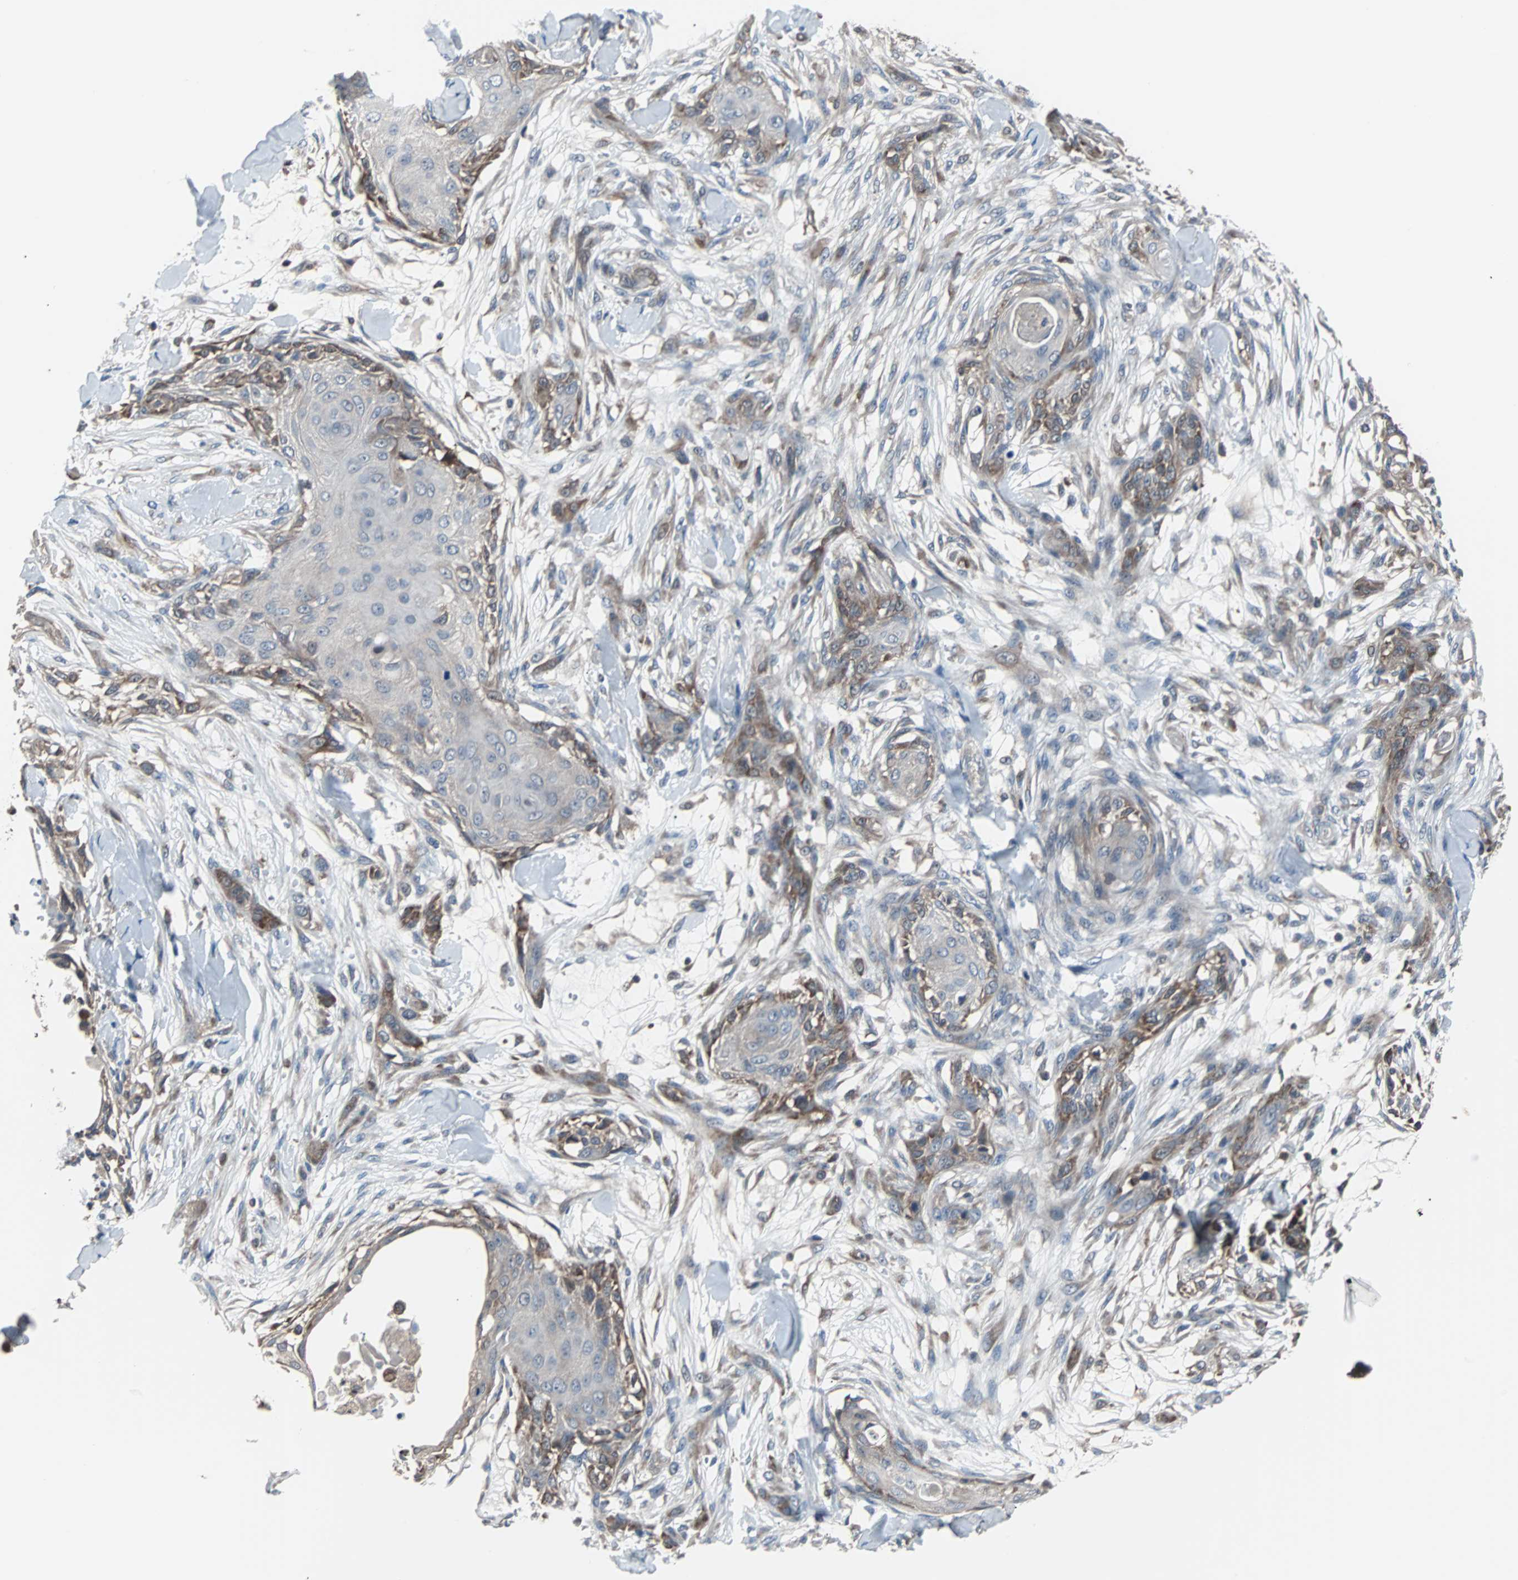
{"staining": {"intensity": "moderate", "quantity": "25%-75%", "location": "cytoplasmic/membranous"}, "tissue": "skin cancer", "cell_type": "Tumor cells", "image_type": "cancer", "snomed": [{"axis": "morphology", "description": "Squamous cell carcinoma, NOS"}, {"axis": "topography", "description": "Skin"}], "caption": "DAB (3,3'-diaminobenzidine) immunohistochemical staining of human skin cancer shows moderate cytoplasmic/membranous protein expression in about 25%-75% of tumor cells.", "gene": "PAK1", "patient": {"sex": "female", "age": 59}}